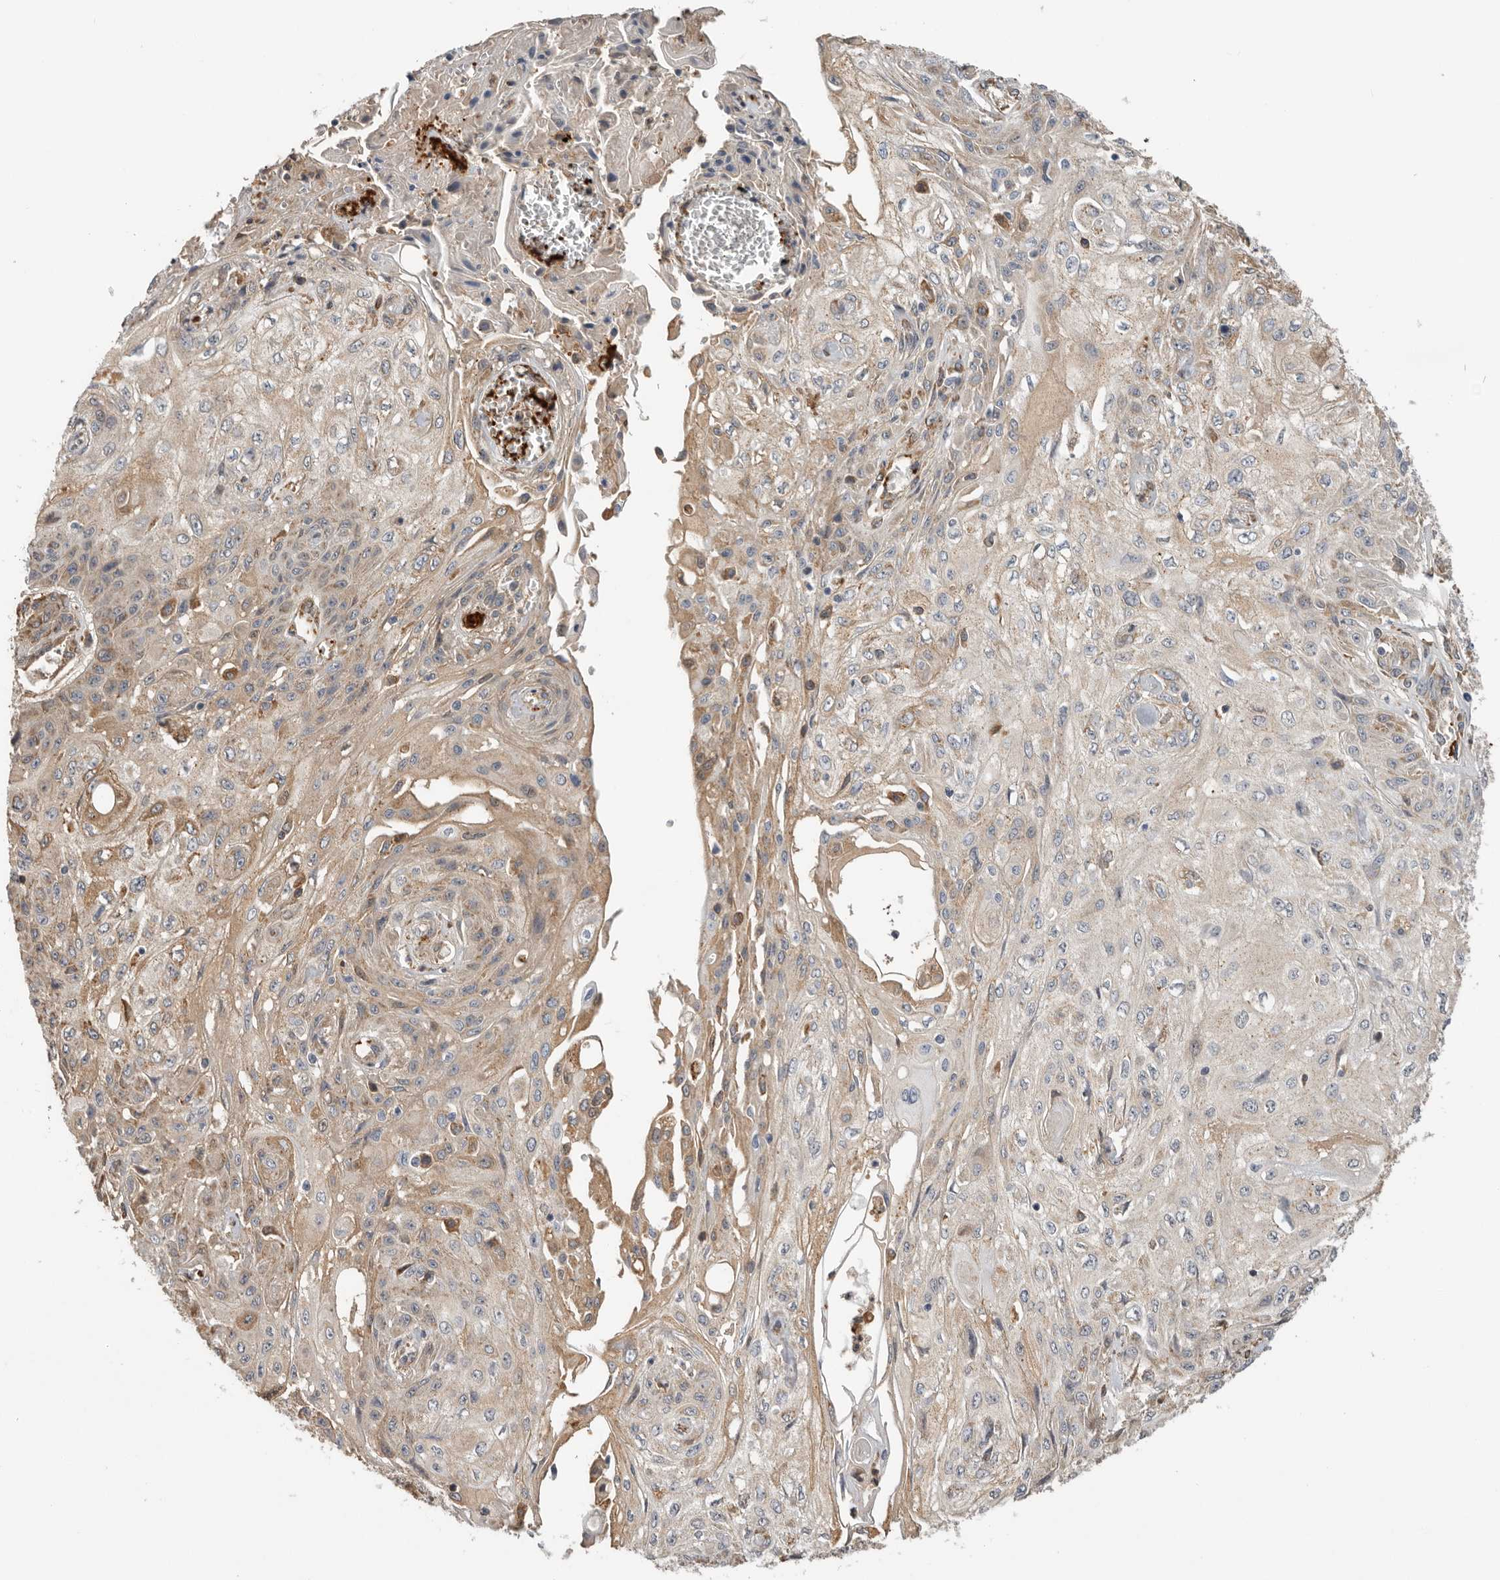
{"staining": {"intensity": "weak", "quantity": ">75%", "location": "cytoplasmic/membranous"}, "tissue": "skin cancer", "cell_type": "Tumor cells", "image_type": "cancer", "snomed": [{"axis": "morphology", "description": "Squamous cell carcinoma, NOS"}, {"axis": "morphology", "description": "Squamous cell carcinoma, metastatic, NOS"}, {"axis": "topography", "description": "Skin"}, {"axis": "topography", "description": "Lymph node"}], "caption": "Protein analysis of skin cancer (metastatic squamous cell carcinoma) tissue displays weak cytoplasmic/membranous staining in about >75% of tumor cells.", "gene": "CDC42BPB", "patient": {"sex": "male", "age": 75}}